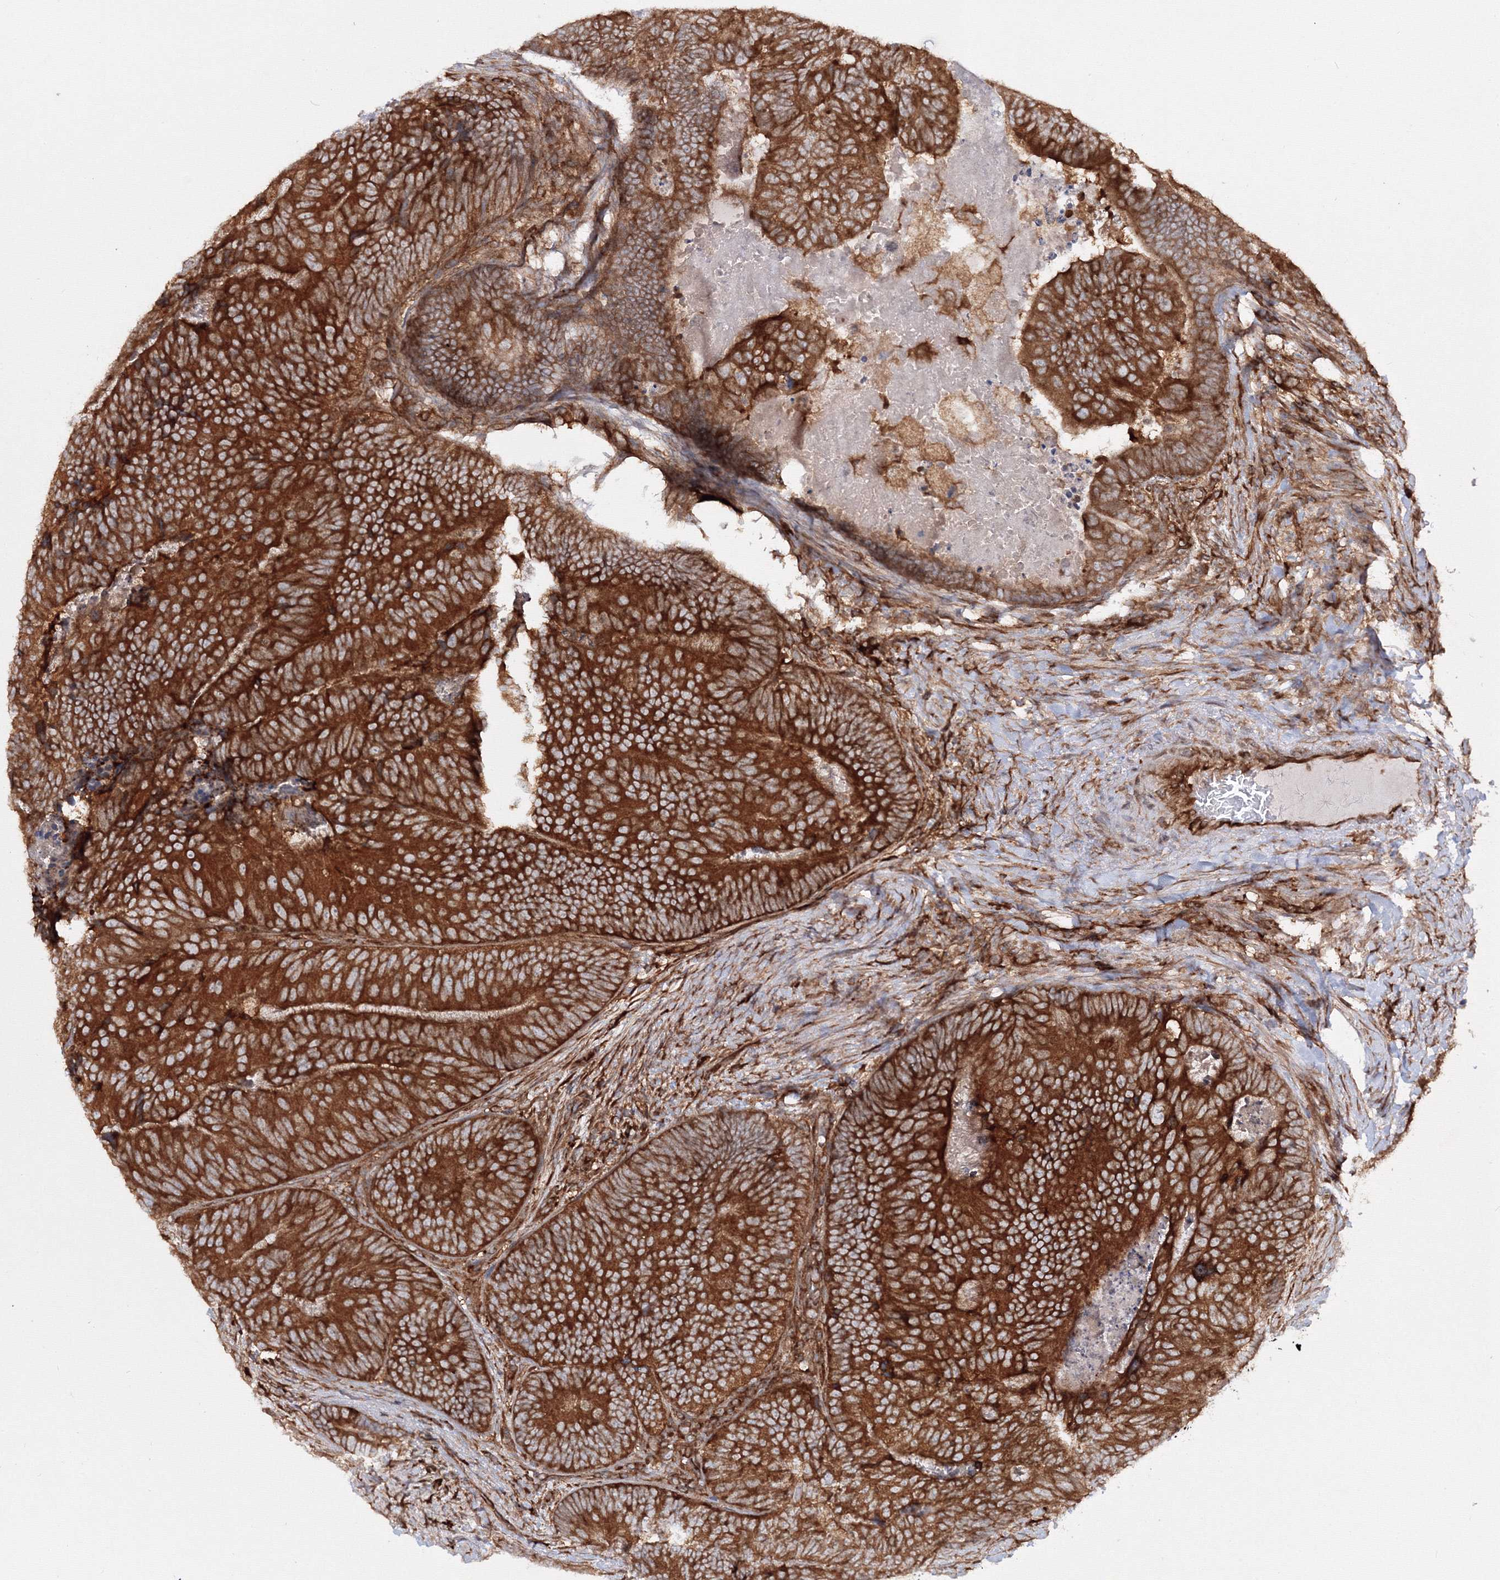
{"staining": {"intensity": "strong", "quantity": ">75%", "location": "cytoplasmic/membranous"}, "tissue": "colorectal cancer", "cell_type": "Tumor cells", "image_type": "cancer", "snomed": [{"axis": "morphology", "description": "Adenocarcinoma, NOS"}, {"axis": "topography", "description": "Colon"}], "caption": "Protein expression by immunohistochemistry displays strong cytoplasmic/membranous positivity in approximately >75% of tumor cells in colorectal adenocarcinoma. Nuclei are stained in blue.", "gene": "HARS1", "patient": {"sex": "female", "age": 67}}